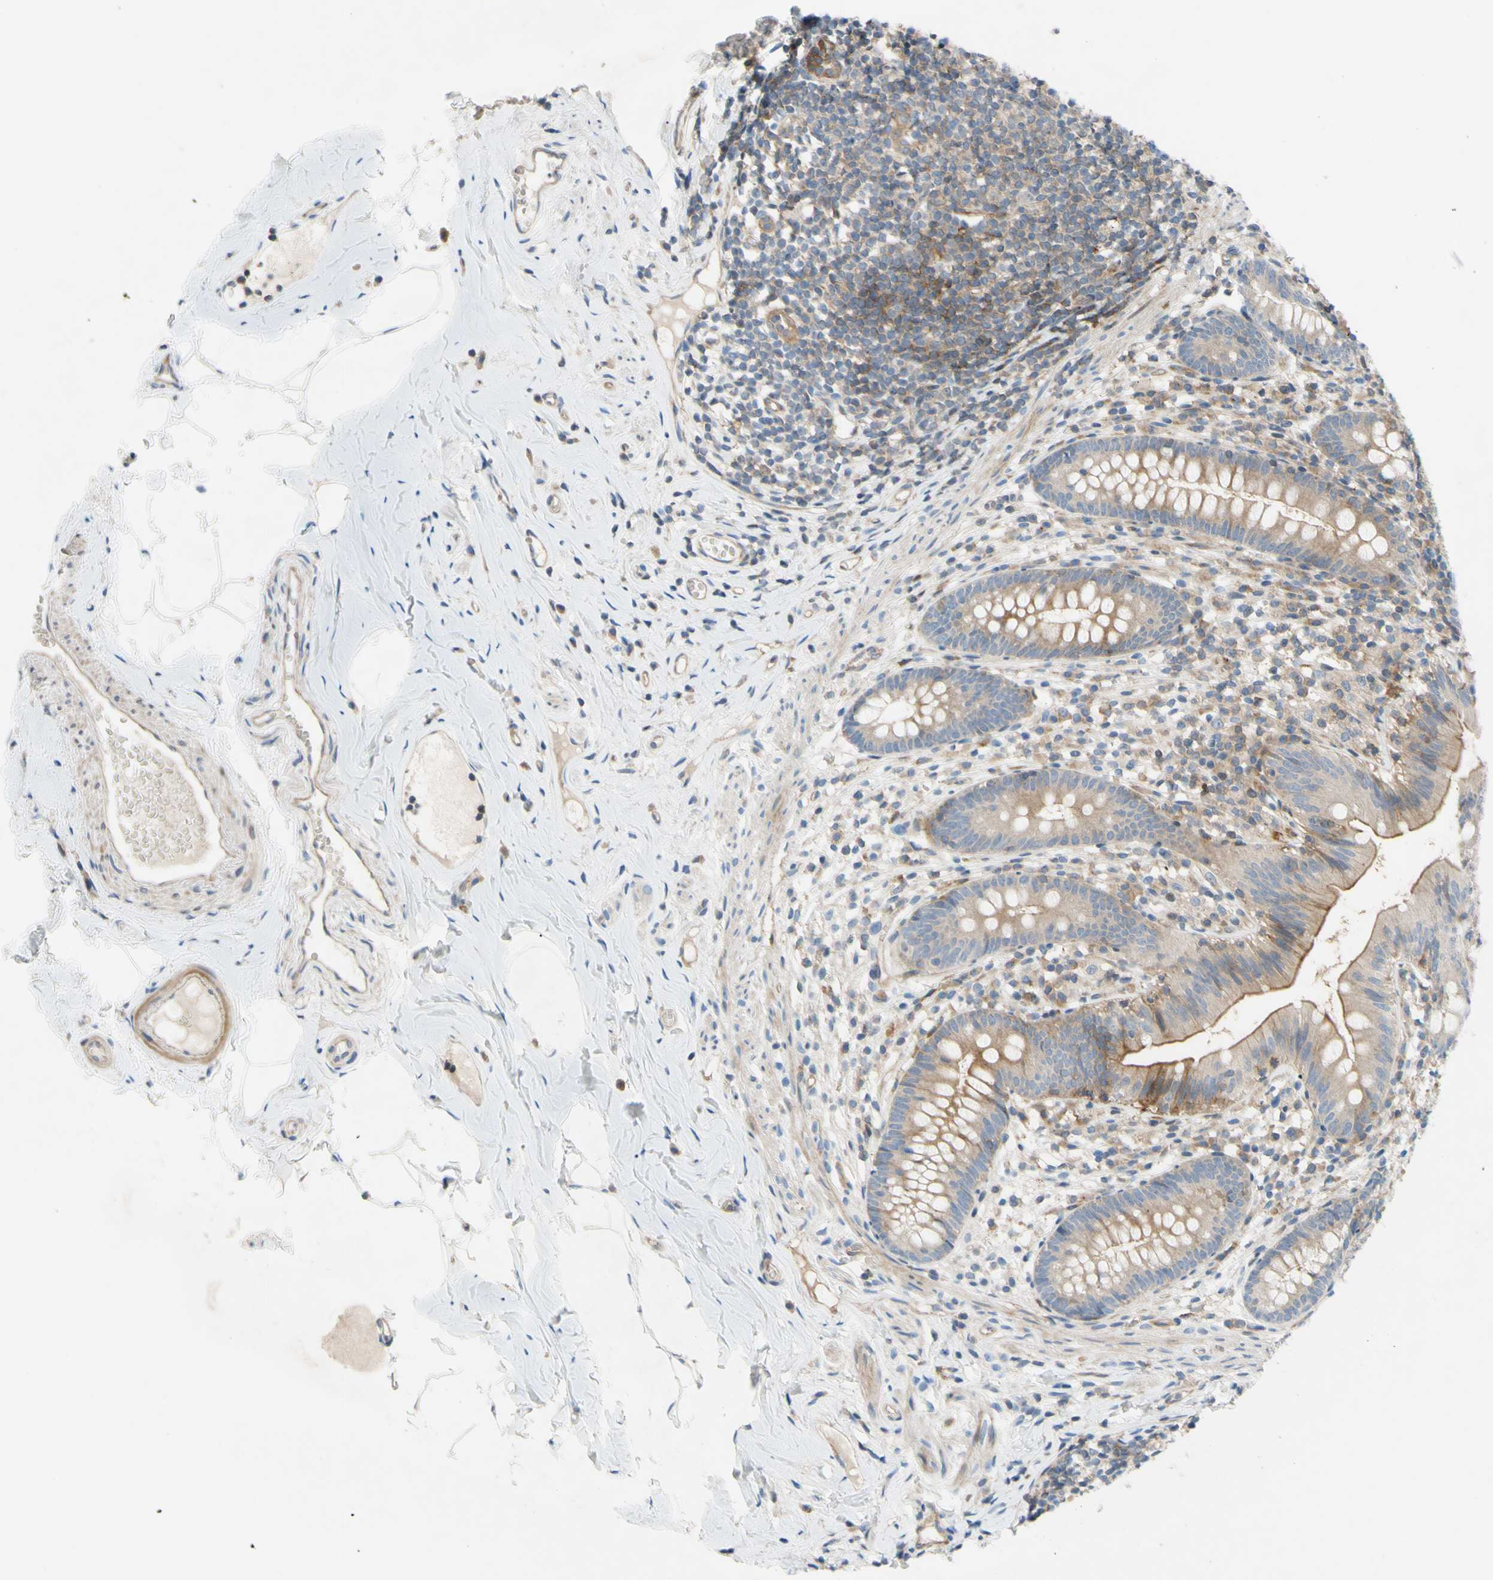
{"staining": {"intensity": "moderate", "quantity": ">75%", "location": "cytoplasmic/membranous"}, "tissue": "appendix", "cell_type": "Glandular cells", "image_type": "normal", "snomed": [{"axis": "morphology", "description": "Normal tissue, NOS"}, {"axis": "topography", "description": "Appendix"}], "caption": "This photomicrograph shows normal appendix stained with IHC to label a protein in brown. The cytoplasmic/membranous of glandular cells show moderate positivity for the protein. Nuclei are counter-stained blue.", "gene": "PAK2", "patient": {"sex": "male", "age": 52}}